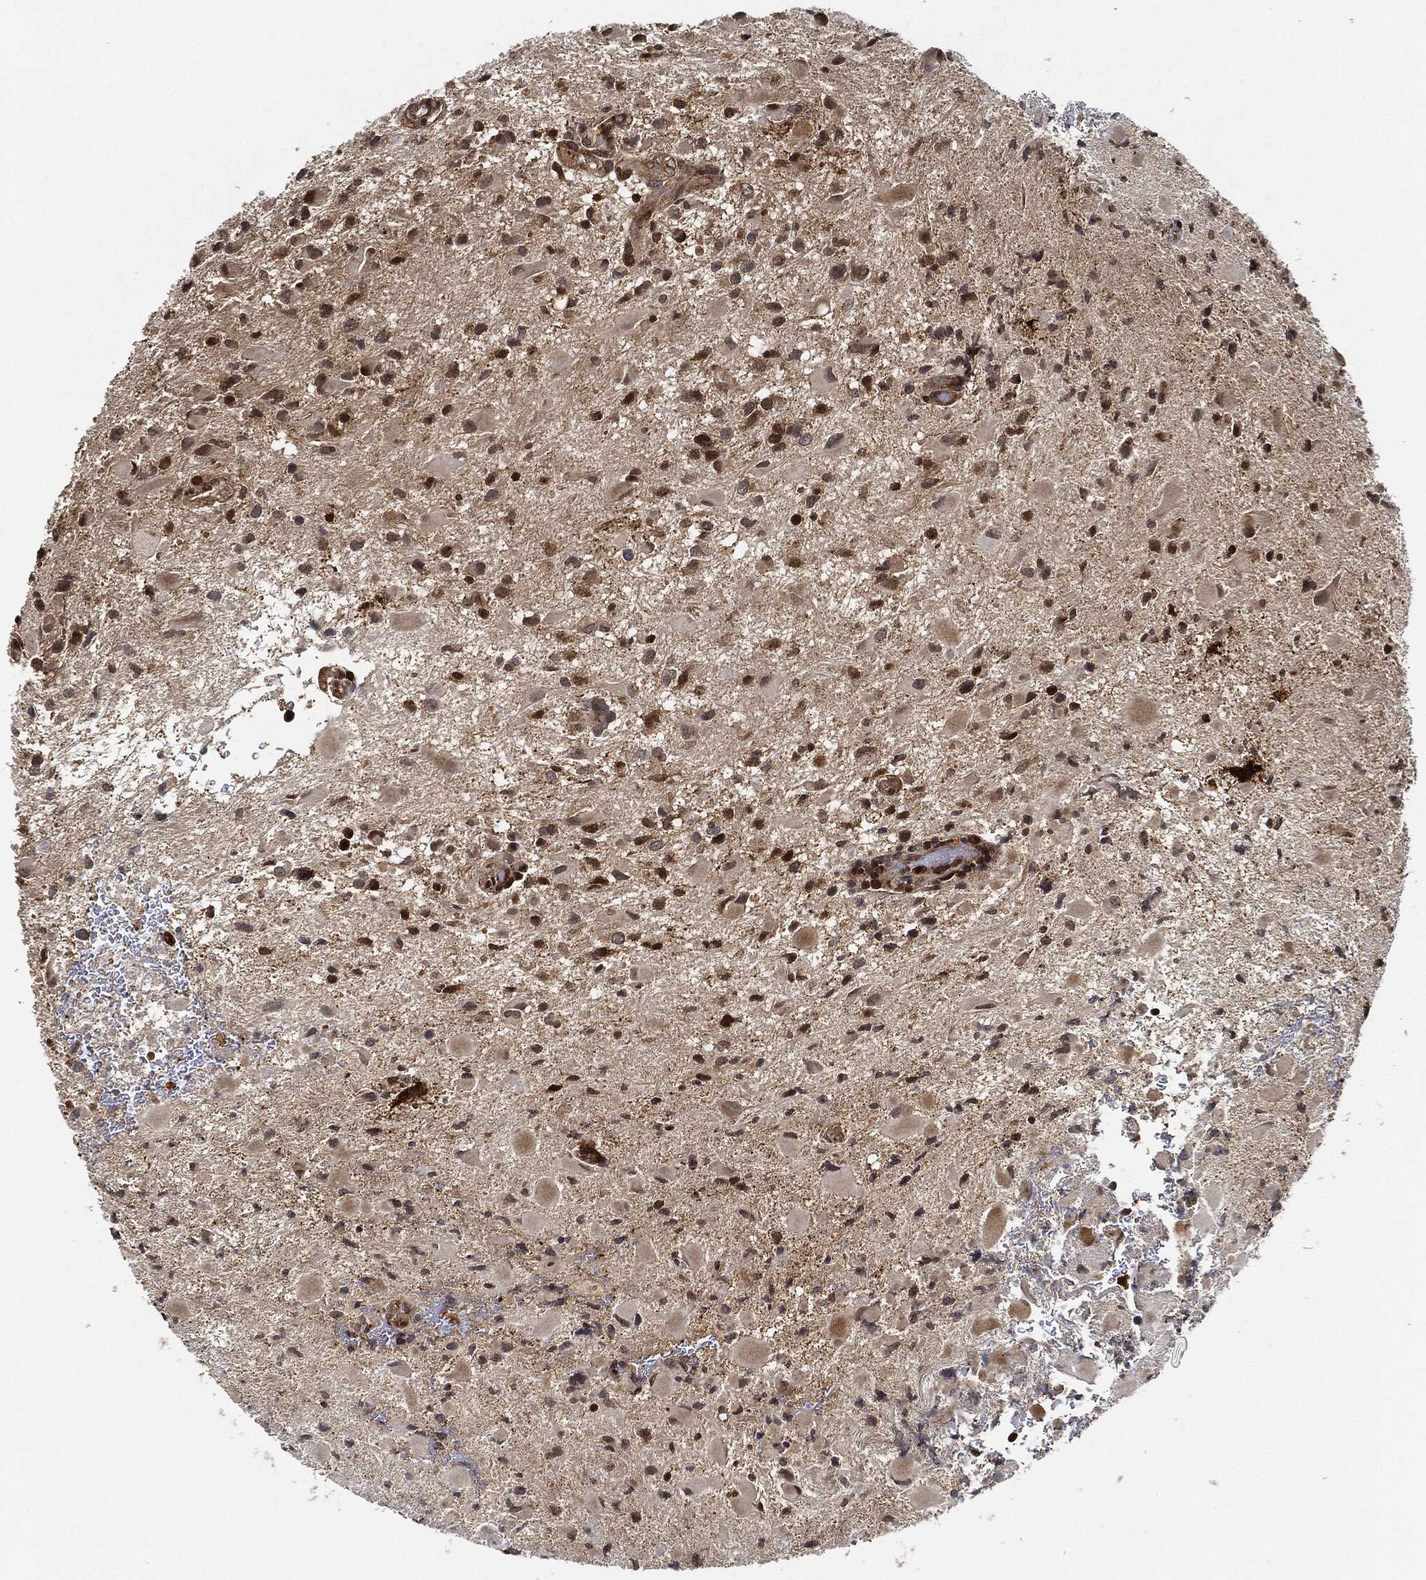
{"staining": {"intensity": "strong", "quantity": "25%-75%", "location": "nuclear"}, "tissue": "glioma", "cell_type": "Tumor cells", "image_type": "cancer", "snomed": [{"axis": "morphology", "description": "Glioma, malignant, Low grade"}, {"axis": "topography", "description": "Brain"}], "caption": "A brown stain shows strong nuclear positivity of a protein in human malignant low-grade glioma tumor cells.", "gene": "MAP3K3", "patient": {"sex": "female", "age": 32}}